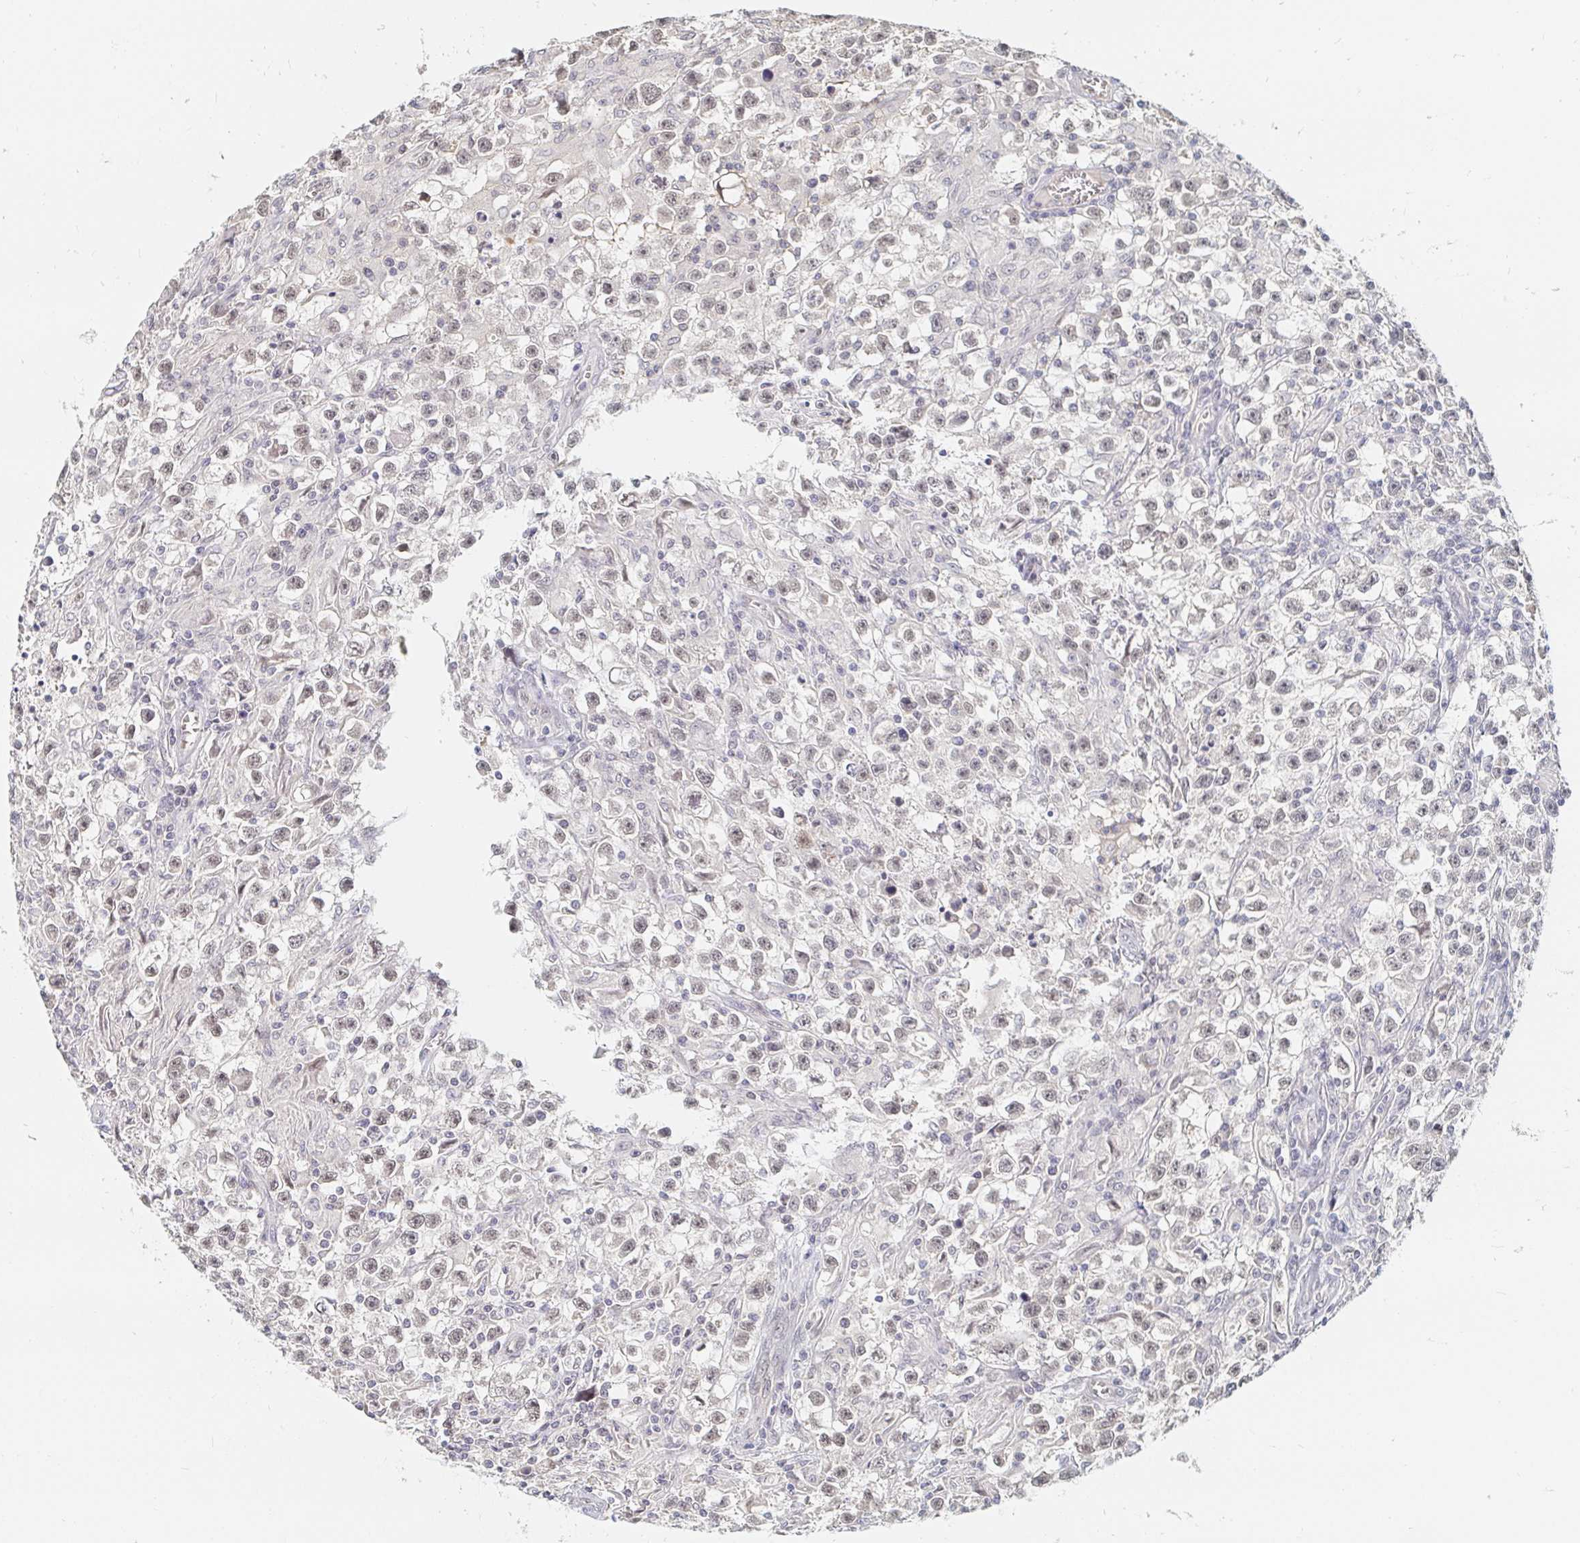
{"staining": {"intensity": "weak", "quantity": "<25%", "location": "nuclear"}, "tissue": "testis cancer", "cell_type": "Tumor cells", "image_type": "cancer", "snomed": [{"axis": "morphology", "description": "Seminoma, NOS"}, {"axis": "topography", "description": "Testis"}], "caption": "Seminoma (testis) stained for a protein using IHC shows no expression tumor cells.", "gene": "CHD2", "patient": {"sex": "male", "age": 31}}